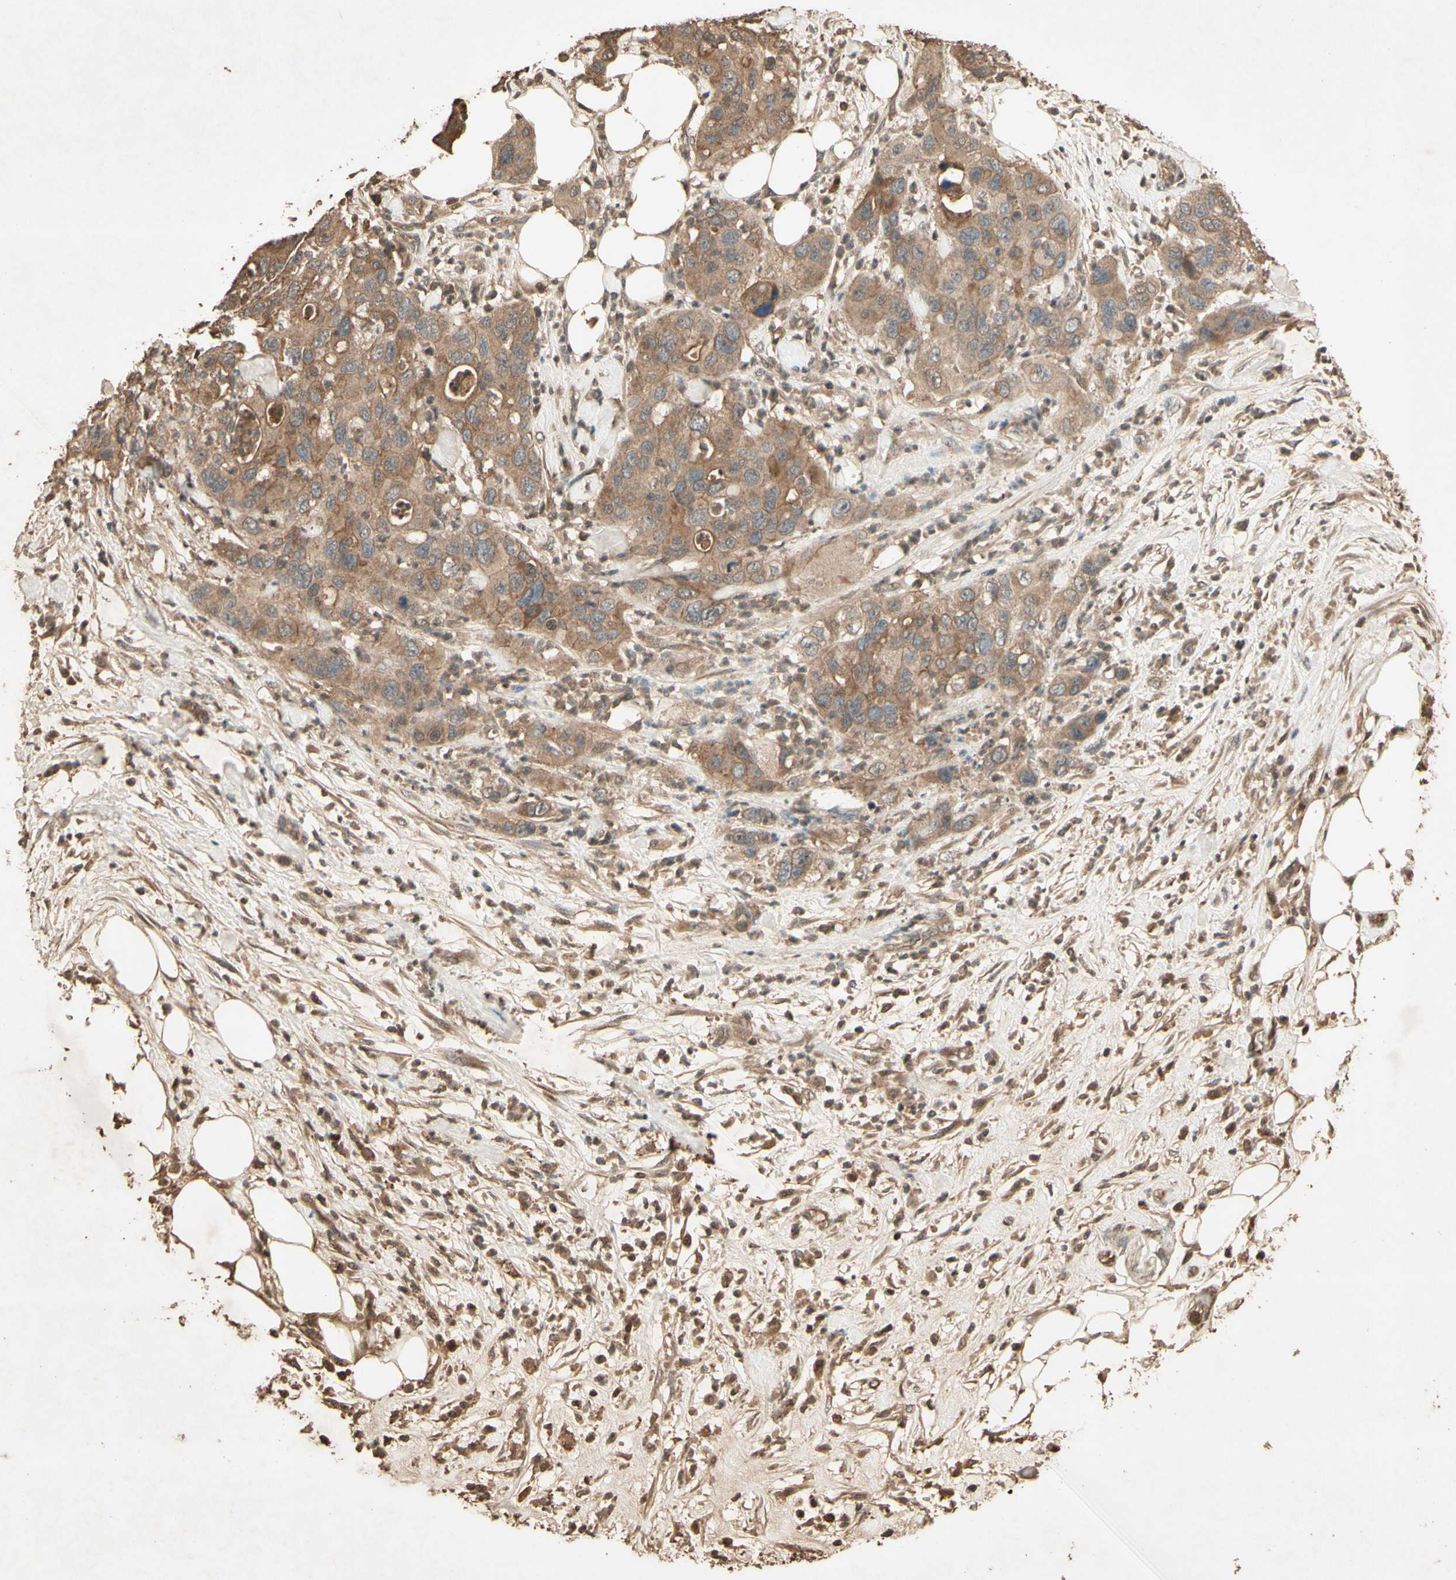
{"staining": {"intensity": "moderate", "quantity": ">75%", "location": "cytoplasmic/membranous"}, "tissue": "pancreatic cancer", "cell_type": "Tumor cells", "image_type": "cancer", "snomed": [{"axis": "morphology", "description": "Adenocarcinoma, NOS"}, {"axis": "topography", "description": "Pancreas"}], "caption": "Protein staining demonstrates moderate cytoplasmic/membranous positivity in about >75% of tumor cells in pancreatic cancer.", "gene": "SMAD9", "patient": {"sex": "female", "age": 71}}